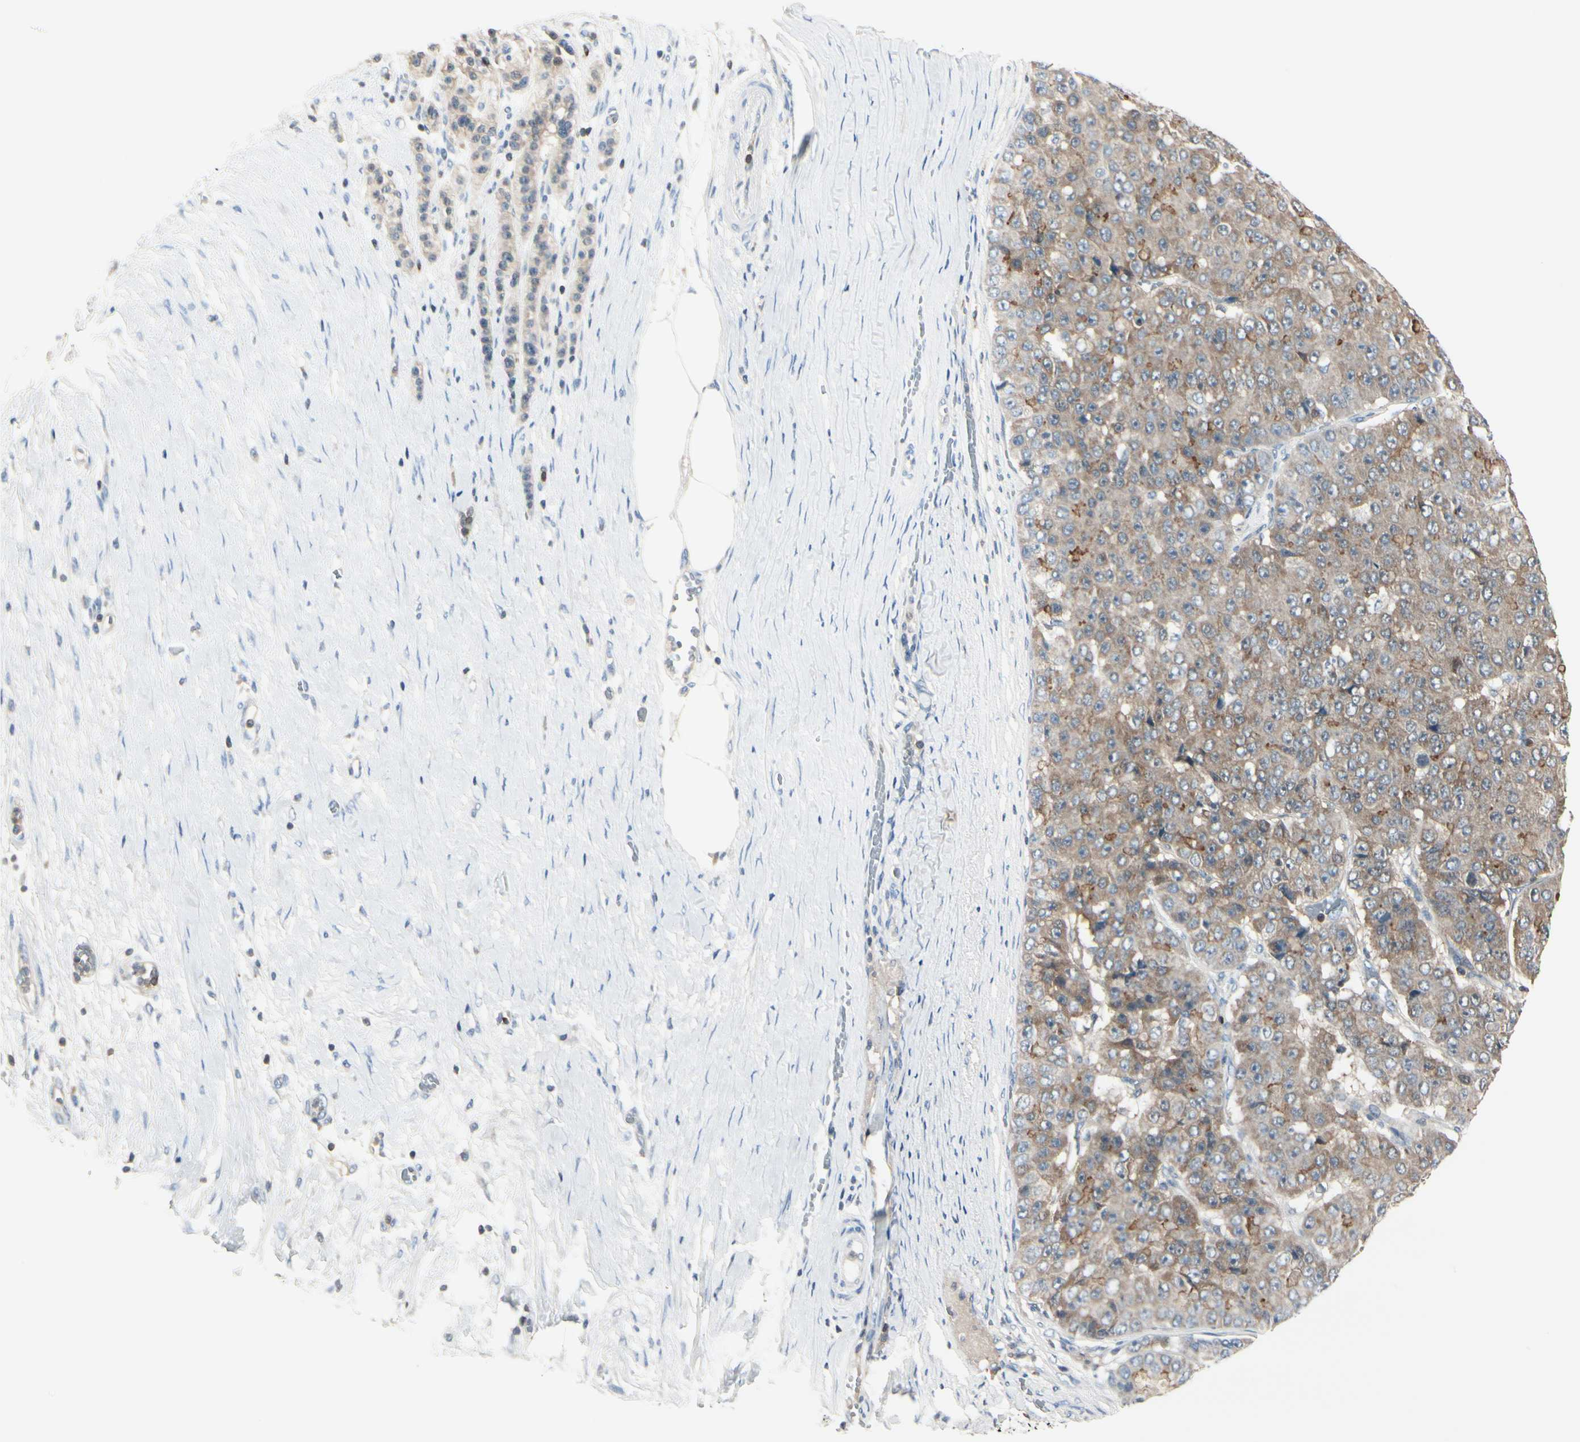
{"staining": {"intensity": "weak", "quantity": ">75%", "location": "cytoplasmic/membranous"}, "tissue": "pancreatic cancer", "cell_type": "Tumor cells", "image_type": "cancer", "snomed": [{"axis": "morphology", "description": "Adenocarcinoma, NOS"}, {"axis": "topography", "description": "Pancreas"}], "caption": "Adenocarcinoma (pancreatic) stained with a protein marker shows weak staining in tumor cells.", "gene": "SLC9A3R1", "patient": {"sex": "male", "age": 50}}